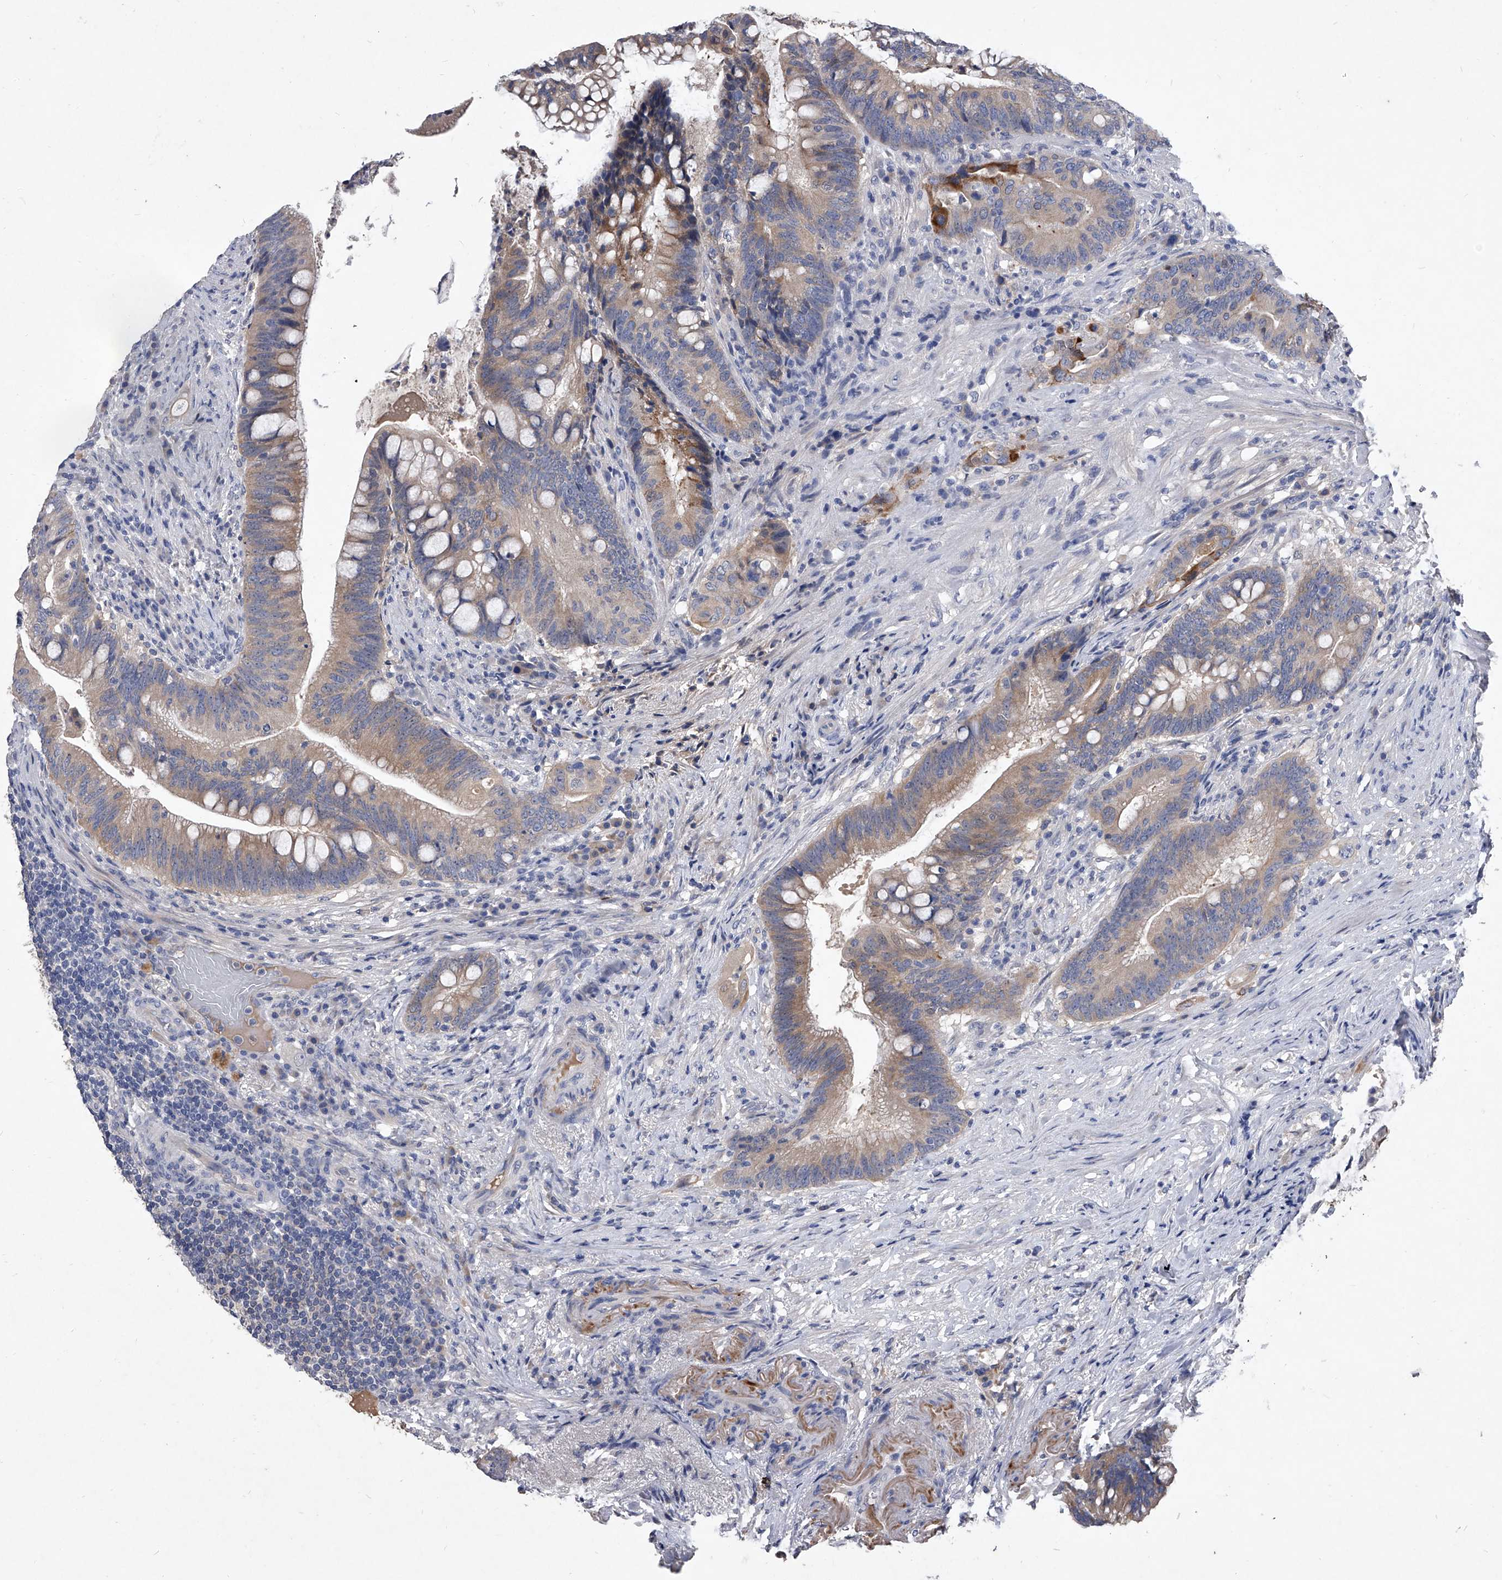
{"staining": {"intensity": "moderate", "quantity": "25%-75%", "location": "cytoplasmic/membranous"}, "tissue": "colorectal cancer", "cell_type": "Tumor cells", "image_type": "cancer", "snomed": [{"axis": "morphology", "description": "Adenocarcinoma, NOS"}, {"axis": "topography", "description": "Colon"}], "caption": "Immunohistochemistry staining of adenocarcinoma (colorectal), which shows medium levels of moderate cytoplasmic/membranous expression in about 25%-75% of tumor cells indicating moderate cytoplasmic/membranous protein positivity. The staining was performed using DAB (brown) for protein detection and nuclei were counterstained in hematoxylin (blue).", "gene": "C5", "patient": {"sex": "female", "age": 66}}